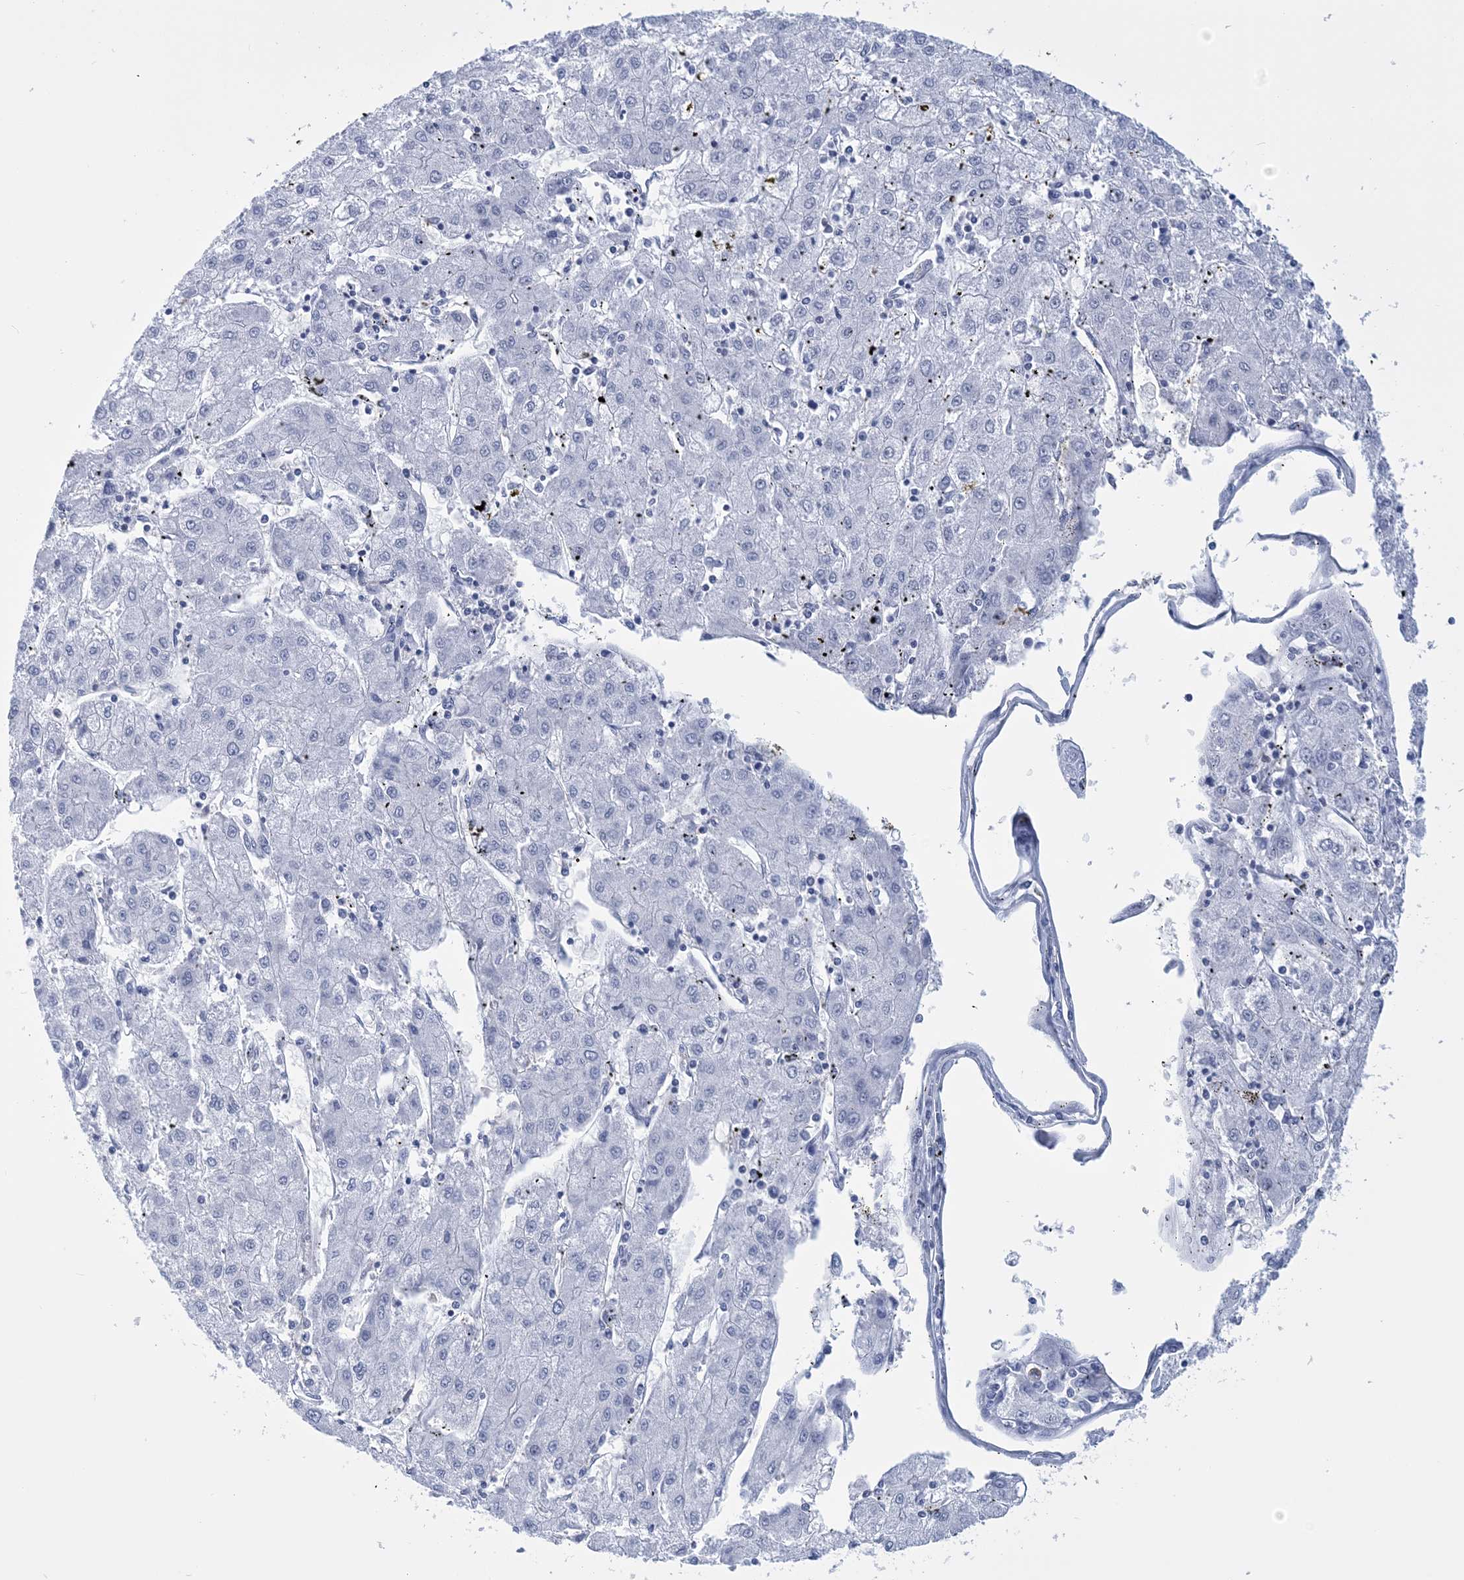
{"staining": {"intensity": "negative", "quantity": "none", "location": "none"}, "tissue": "liver cancer", "cell_type": "Tumor cells", "image_type": "cancer", "snomed": [{"axis": "morphology", "description": "Carcinoma, Hepatocellular, NOS"}, {"axis": "topography", "description": "Liver"}], "caption": "Human liver hepatocellular carcinoma stained for a protein using IHC reveals no expression in tumor cells.", "gene": "C11orf21", "patient": {"sex": "male", "age": 72}}